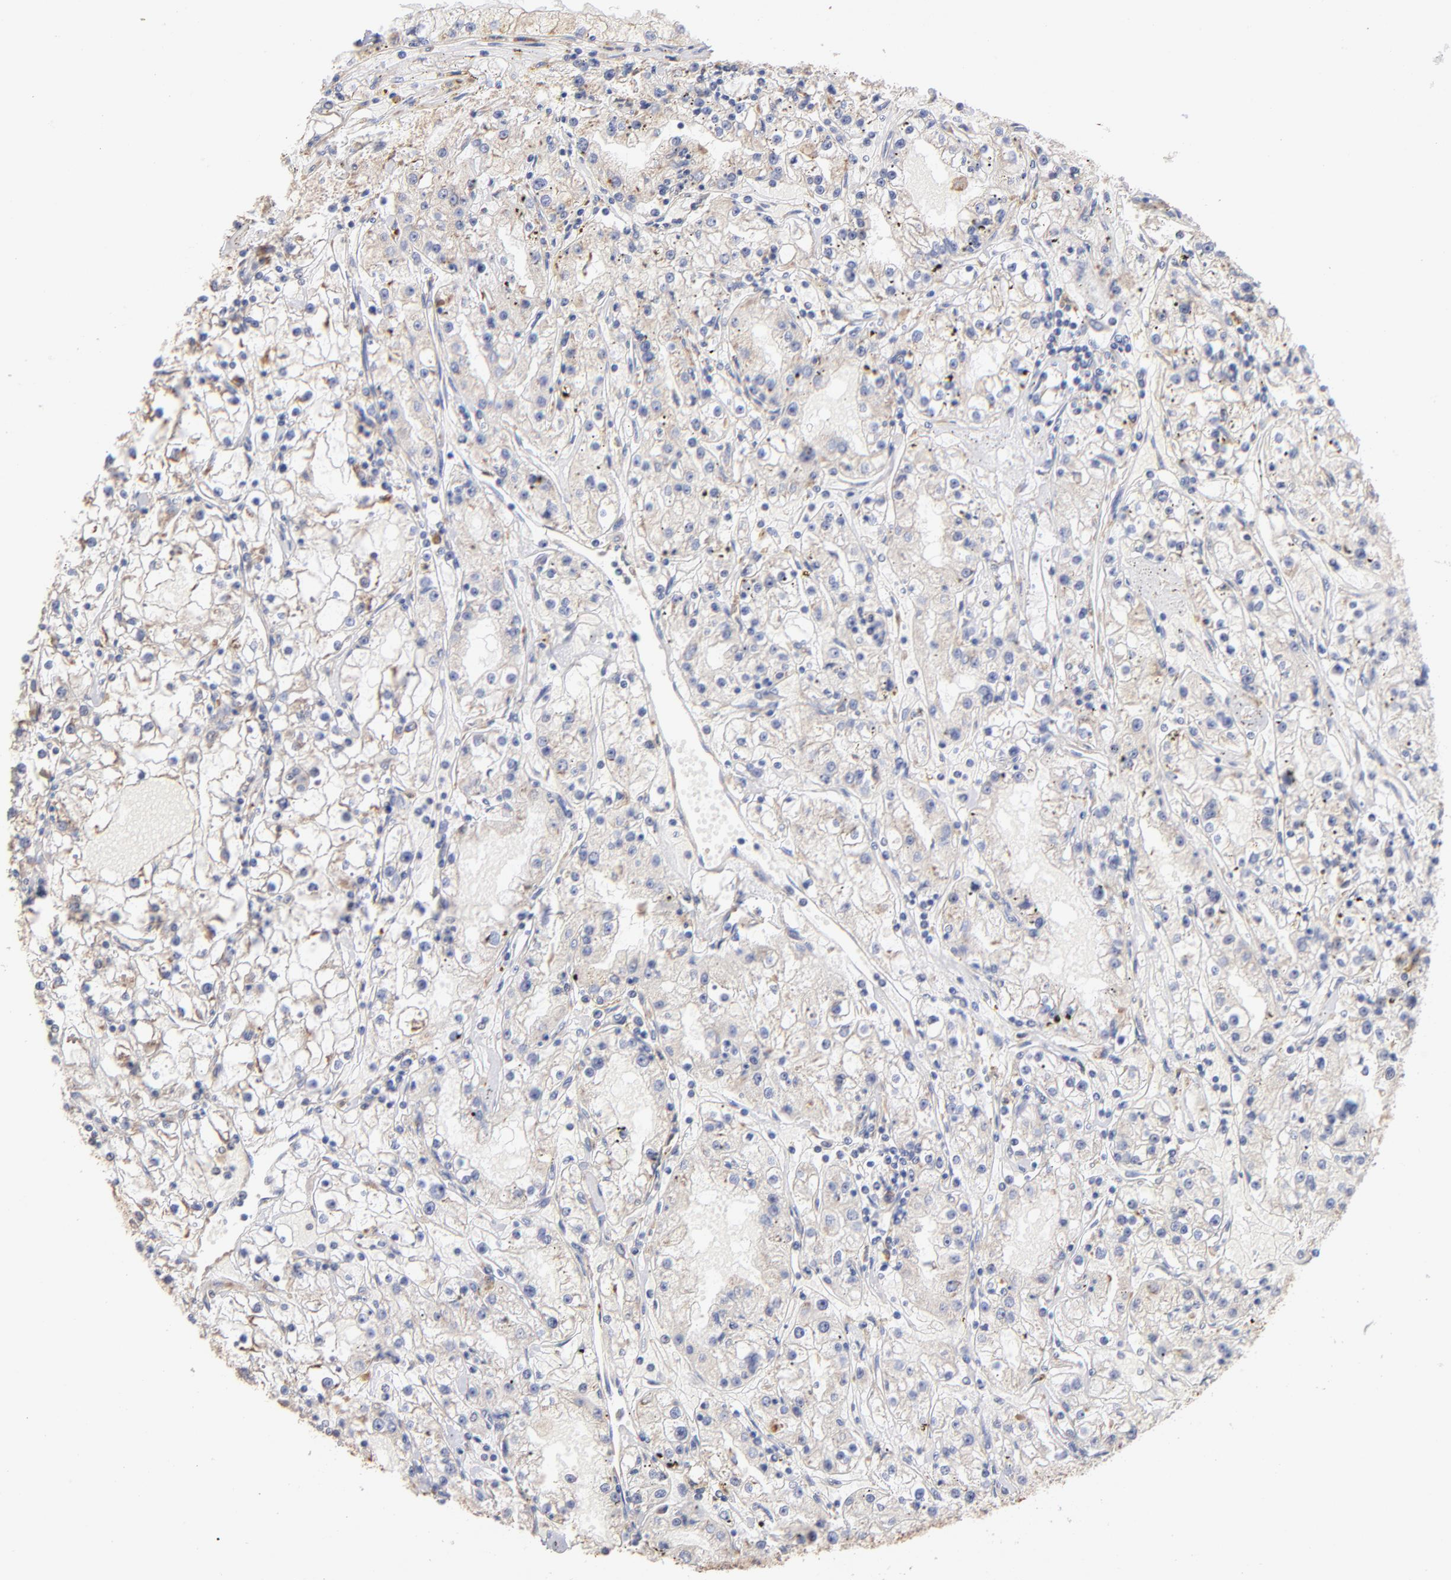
{"staining": {"intensity": "negative", "quantity": "none", "location": "none"}, "tissue": "renal cancer", "cell_type": "Tumor cells", "image_type": "cancer", "snomed": [{"axis": "morphology", "description": "Adenocarcinoma, NOS"}, {"axis": "topography", "description": "Kidney"}], "caption": "Immunohistochemical staining of human renal cancer (adenocarcinoma) demonstrates no significant expression in tumor cells. The staining was performed using DAB (3,3'-diaminobenzidine) to visualize the protein expression in brown, while the nuclei were stained in blue with hematoxylin (Magnification: 20x).", "gene": "RPL9", "patient": {"sex": "male", "age": 56}}